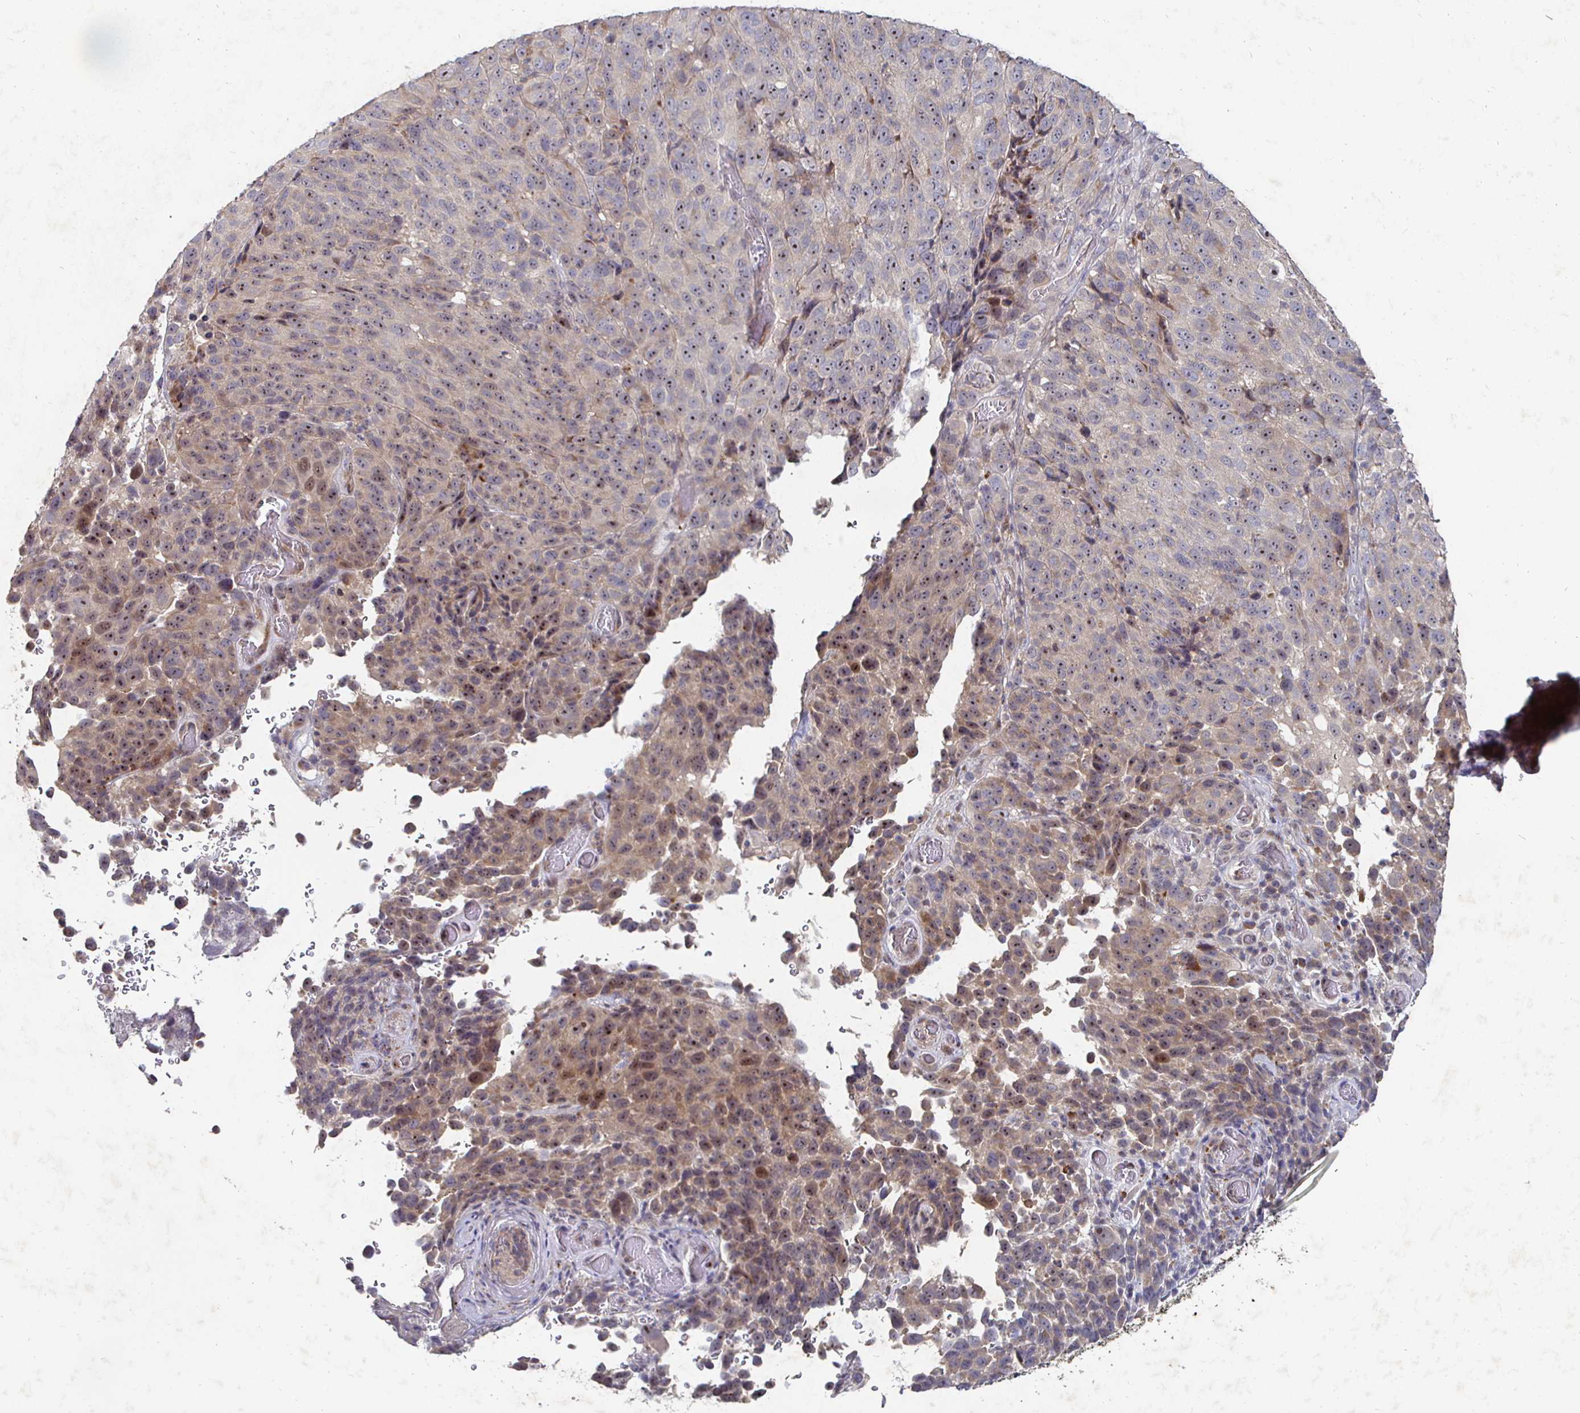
{"staining": {"intensity": "weak", "quantity": ">75%", "location": "cytoplasmic/membranous,nuclear"}, "tissue": "melanoma", "cell_type": "Tumor cells", "image_type": "cancer", "snomed": [{"axis": "morphology", "description": "Malignant melanoma, NOS"}, {"axis": "topography", "description": "Skin"}], "caption": "Approximately >75% of tumor cells in melanoma reveal weak cytoplasmic/membranous and nuclear protein staining as visualized by brown immunohistochemical staining.", "gene": "NRSN1", "patient": {"sex": "male", "age": 85}}